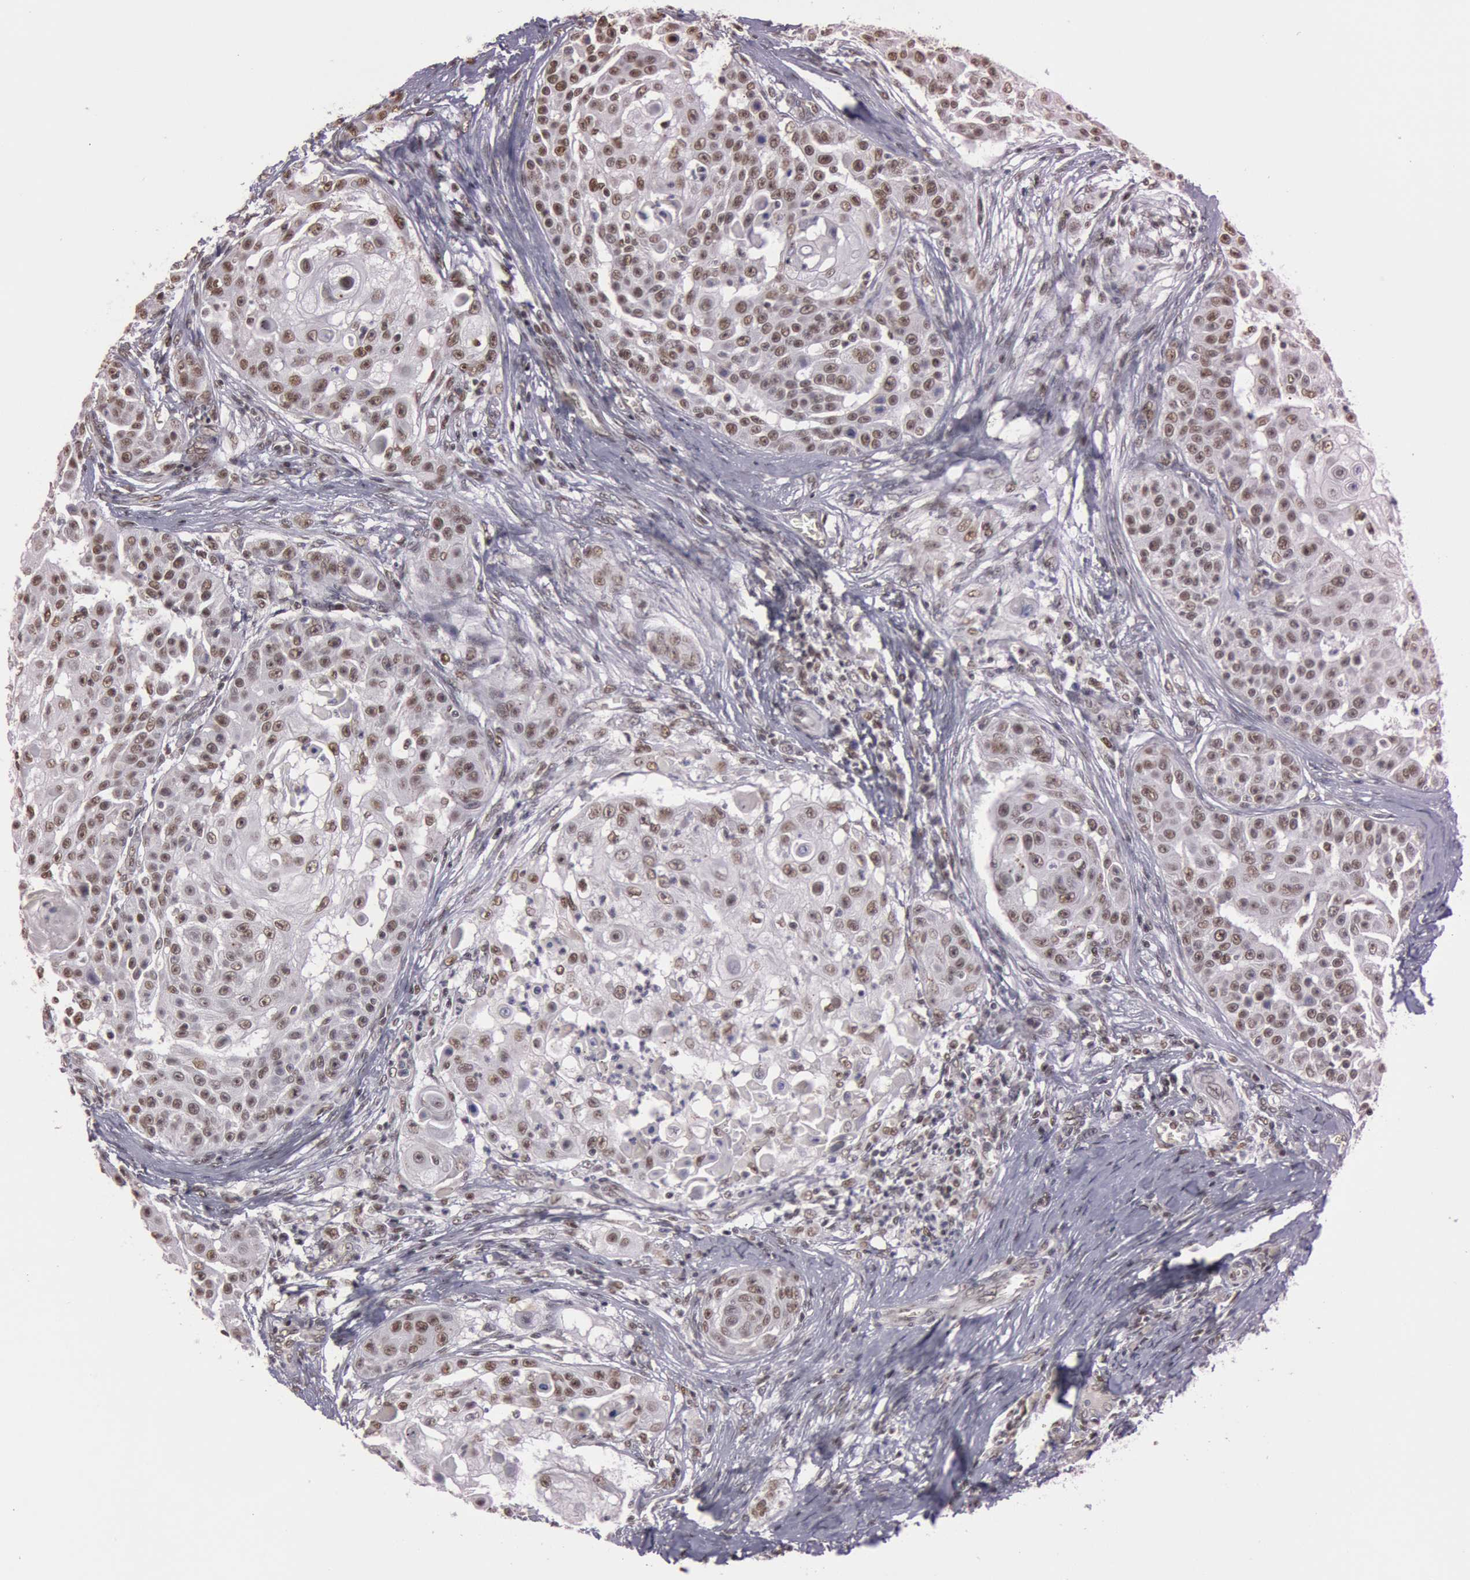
{"staining": {"intensity": "moderate", "quantity": "25%-75%", "location": "nuclear"}, "tissue": "skin cancer", "cell_type": "Tumor cells", "image_type": "cancer", "snomed": [{"axis": "morphology", "description": "Squamous cell carcinoma, NOS"}, {"axis": "topography", "description": "Skin"}], "caption": "An immunohistochemistry photomicrograph of tumor tissue is shown. Protein staining in brown labels moderate nuclear positivity in skin cancer within tumor cells.", "gene": "TASL", "patient": {"sex": "female", "age": 57}}